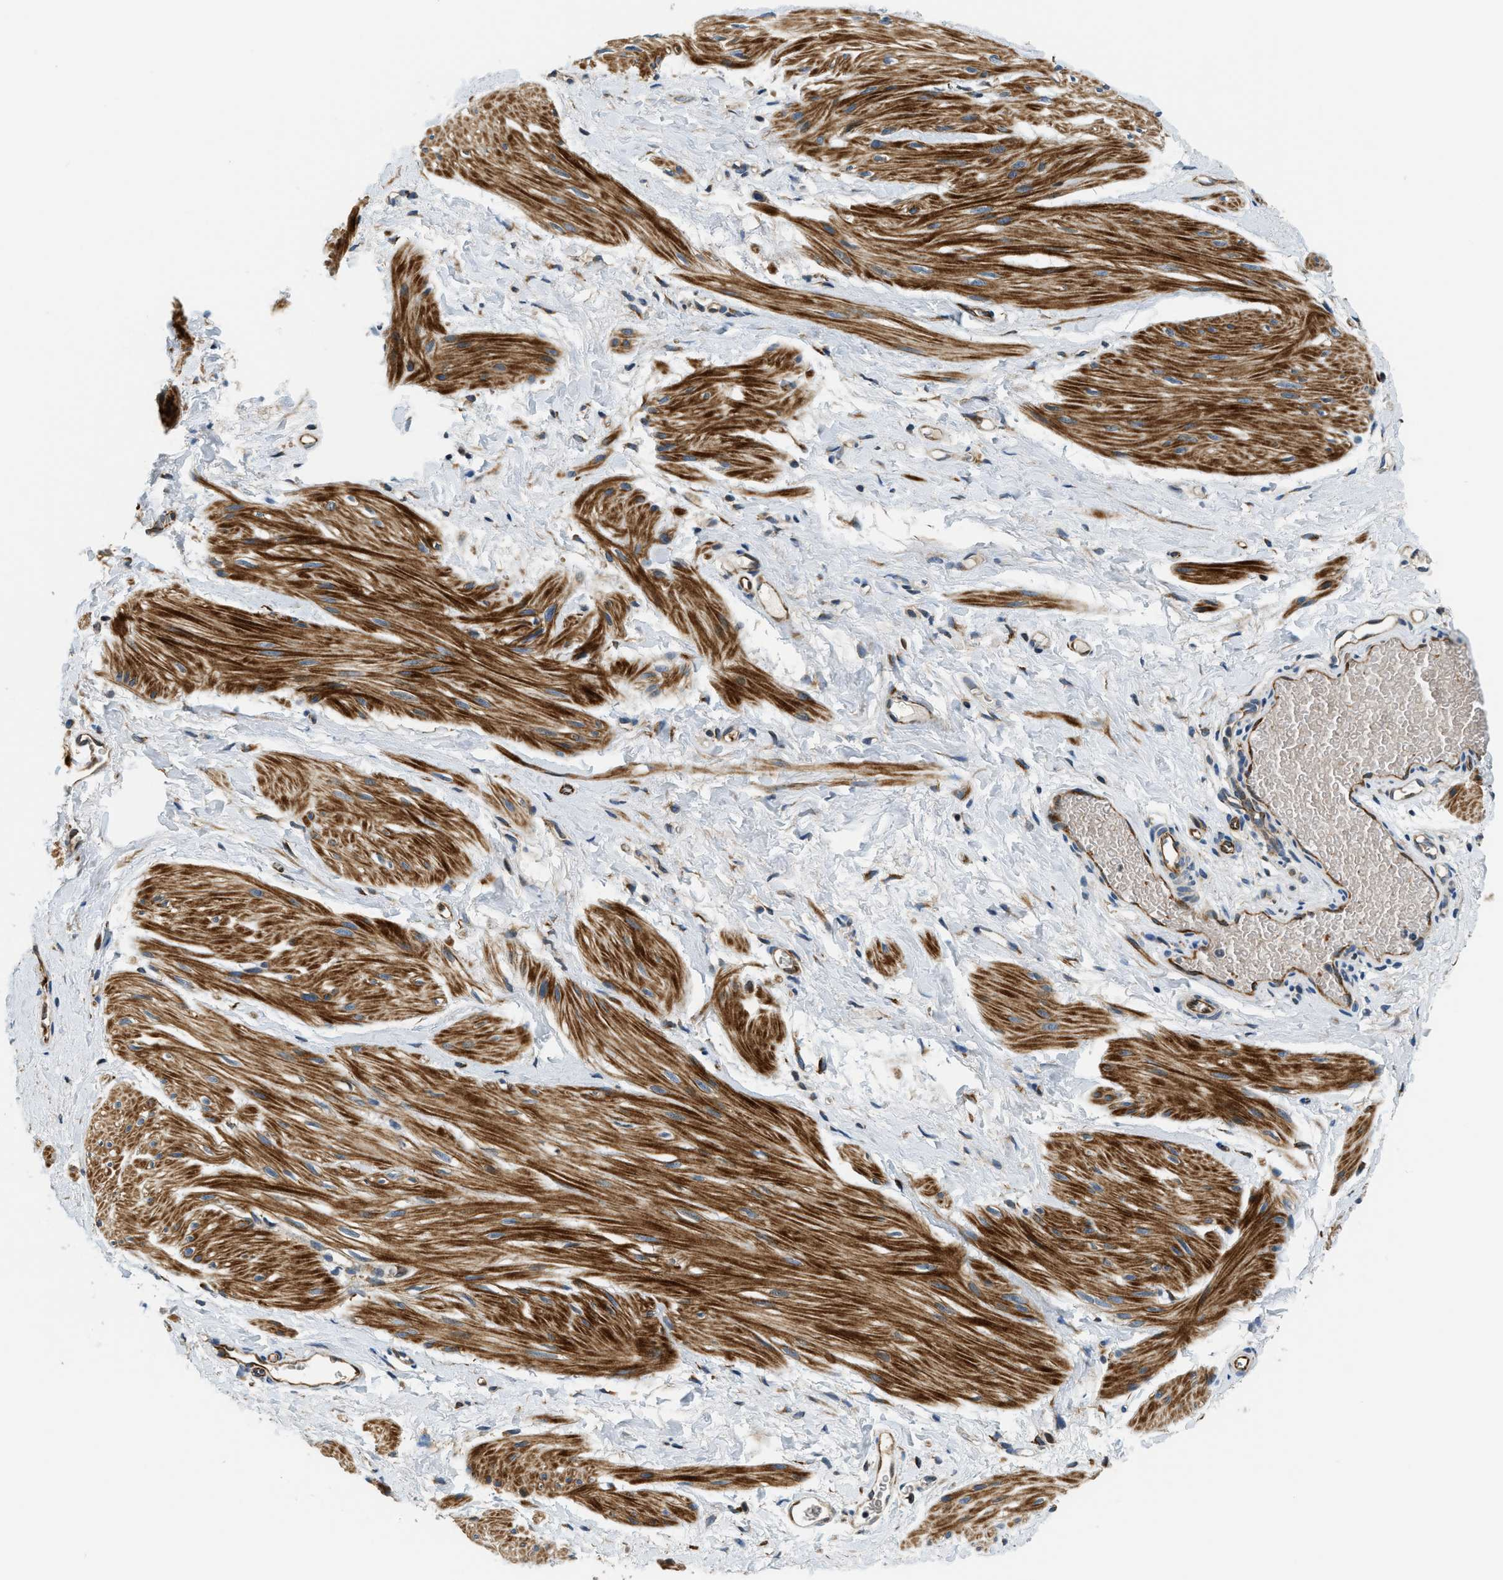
{"staining": {"intensity": "strong", "quantity": ">75%", "location": "cytoplasmic/membranous"}, "tissue": "smooth muscle", "cell_type": "Smooth muscle cells", "image_type": "normal", "snomed": [{"axis": "morphology", "description": "Normal tissue, NOS"}, {"axis": "topography", "description": "Smooth muscle"}], "caption": "High-power microscopy captured an IHC photomicrograph of unremarkable smooth muscle, revealing strong cytoplasmic/membranous positivity in about >75% of smooth muscle cells. Nuclei are stained in blue.", "gene": "ALOX12", "patient": {"sex": "male", "age": 16}}